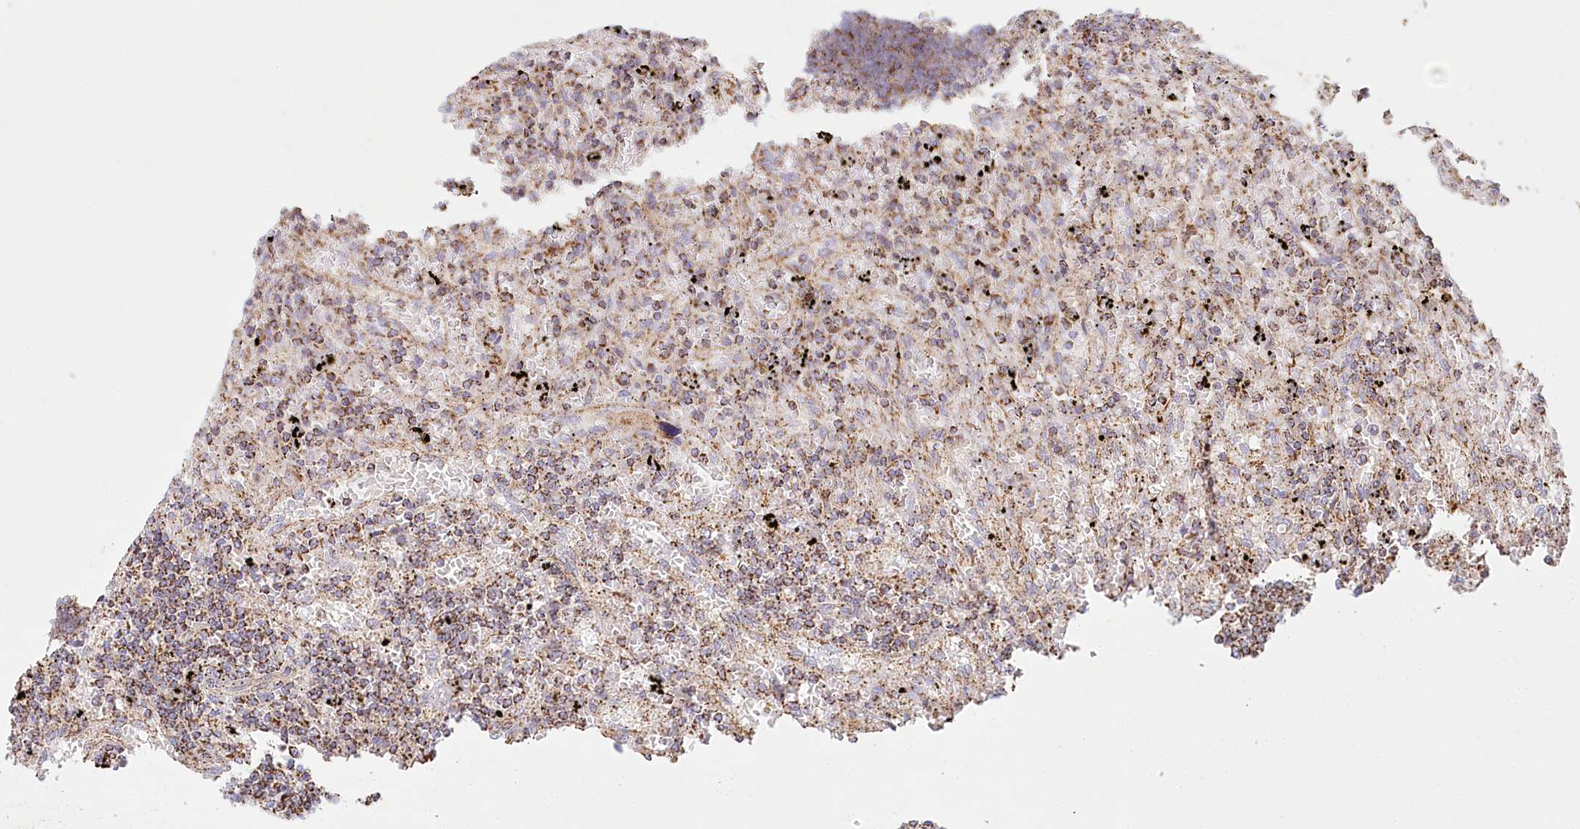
{"staining": {"intensity": "moderate", "quantity": ">75%", "location": "cytoplasmic/membranous"}, "tissue": "lymphoma", "cell_type": "Tumor cells", "image_type": "cancer", "snomed": [{"axis": "morphology", "description": "Malignant lymphoma, non-Hodgkin's type, Low grade"}, {"axis": "topography", "description": "Spleen"}], "caption": "Immunohistochemical staining of lymphoma exhibits medium levels of moderate cytoplasmic/membranous expression in about >75% of tumor cells.", "gene": "UMPS", "patient": {"sex": "male", "age": 76}}